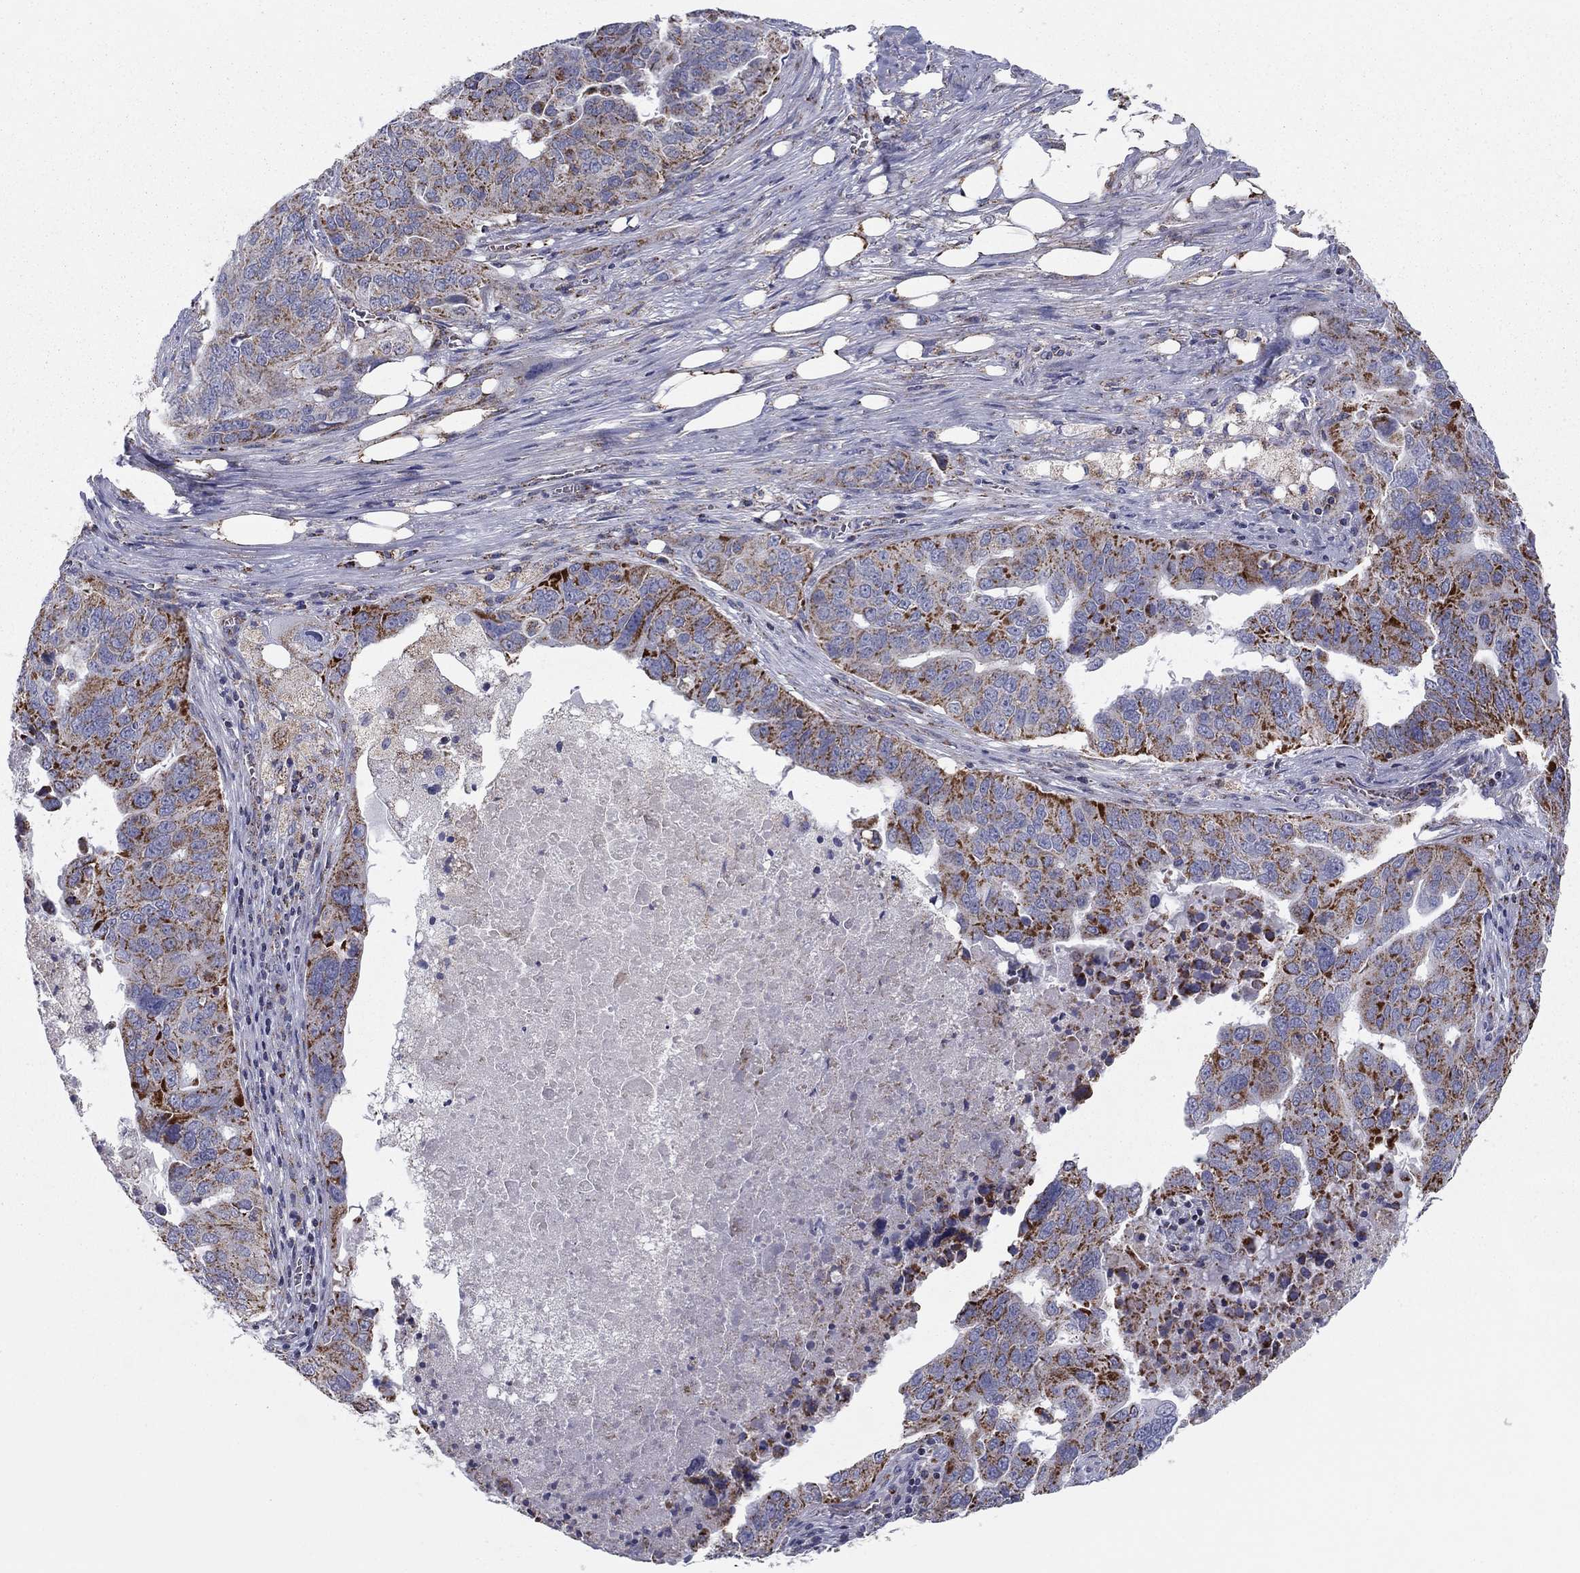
{"staining": {"intensity": "strong", "quantity": "25%-75%", "location": "cytoplasmic/membranous"}, "tissue": "ovarian cancer", "cell_type": "Tumor cells", "image_type": "cancer", "snomed": [{"axis": "morphology", "description": "Carcinoma, endometroid"}, {"axis": "topography", "description": "Soft tissue"}, {"axis": "topography", "description": "Ovary"}], "caption": "Protein analysis of ovarian cancer tissue demonstrates strong cytoplasmic/membranous positivity in approximately 25%-75% of tumor cells. The protein is shown in brown color, while the nuclei are stained blue.", "gene": "NDUFV1", "patient": {"sex": "female", "age": 52}}